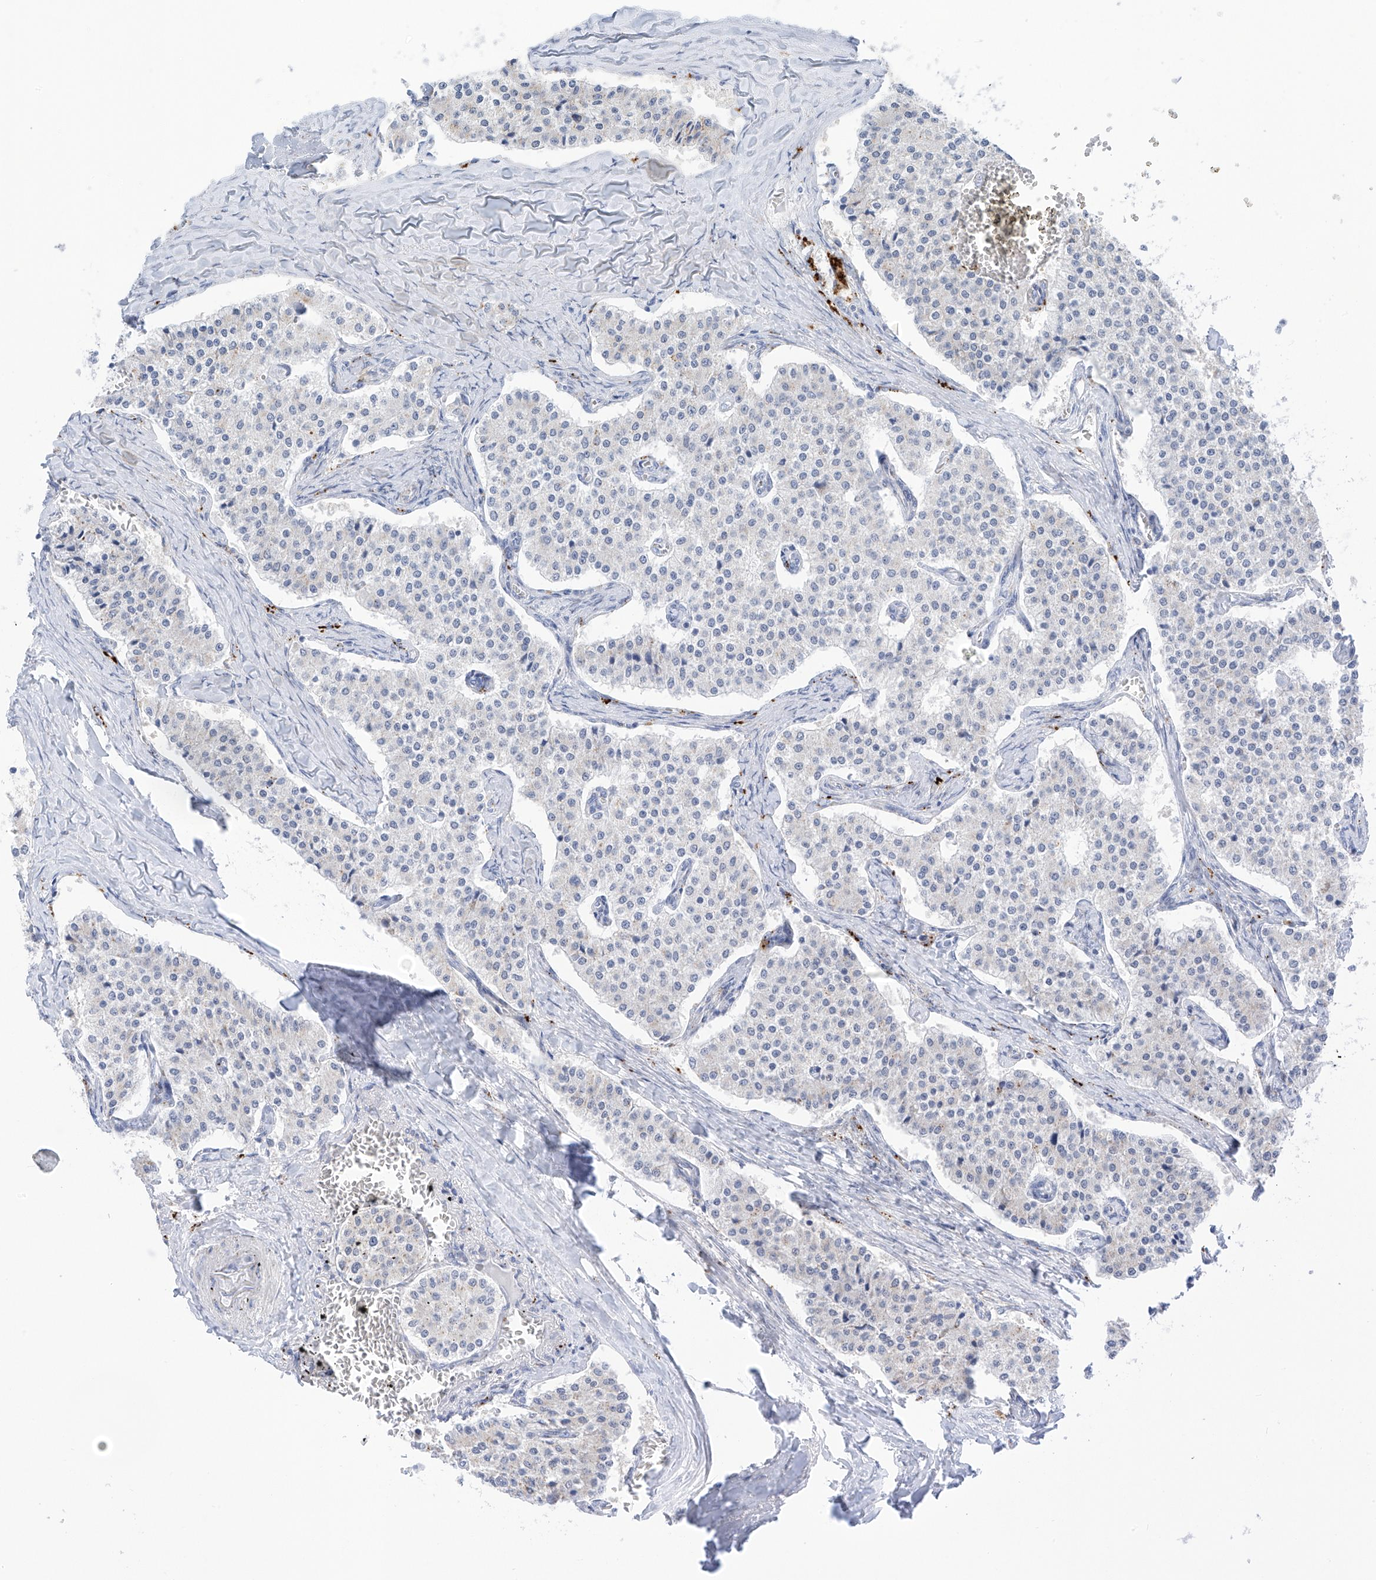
{"staining": {"intensity": "negative", "quantity": "none", "location": "none"}, "tissue": "carcinoid", "cell_type": "Tumor cells", "image_type": "cancer", "snomed": [{"axis": "morphology", "description": "Carcinoid, malignant, NOS"}, {"axis": "topography", "description": "Colon"}], "caption": "DAB (3,3'-diaminobenzidine) immunohistochemical staining of carcinoid exhibits no significant staining in tumor cells. (Immunohistochemistry, brightfield microscopy, high magnification).", "gene": "PSPH", "patient": {"sex": "female", "age": 52}}